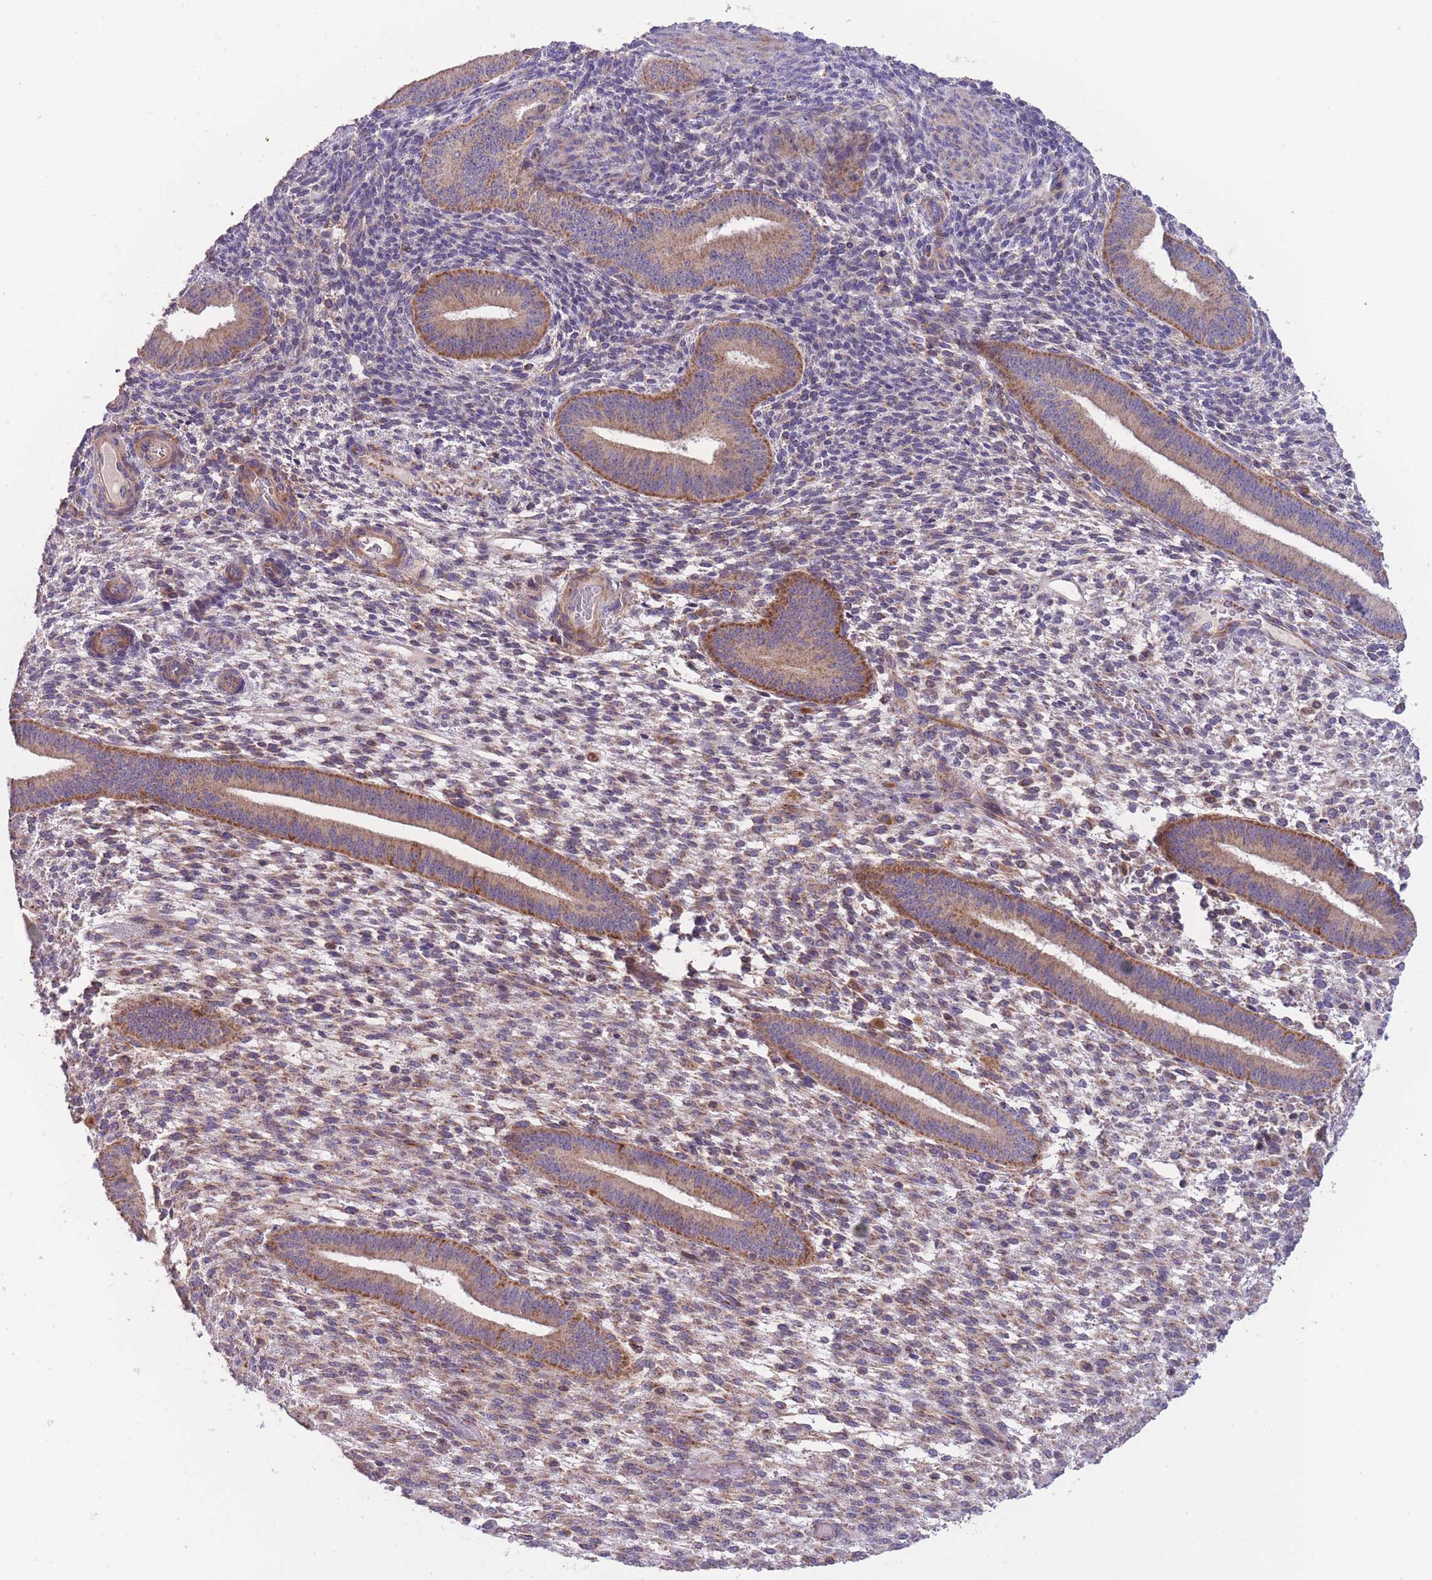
{"staining": {"intensity": "weak", "quantity": "25%-75%", "location": "cytoplasmic/membranous"}, "tissue": "endometrium", "cell_type": "Cells in endometrial stroma", "image_type": "normal", "snomed": [{"axis": "morphology", "description": "Normal tissue, NOS"}, {"axis": "topography", "description": "Endometrium"}], "caption": "An immunohistochemistry (IHC) image of benign tissue is shown. Protein staining in brown highlights weak cytoplasmic/membranous positivity in endometrium within cells in endometrial stroma. (Stains: DAB (3,3'-diaminobenzidine) in brown, nuclei in blue, Microscopy: brightfield microscopy at high magnification).", "gene": "SLC25A42", "patient": {"sex": "female", "age": 36}}